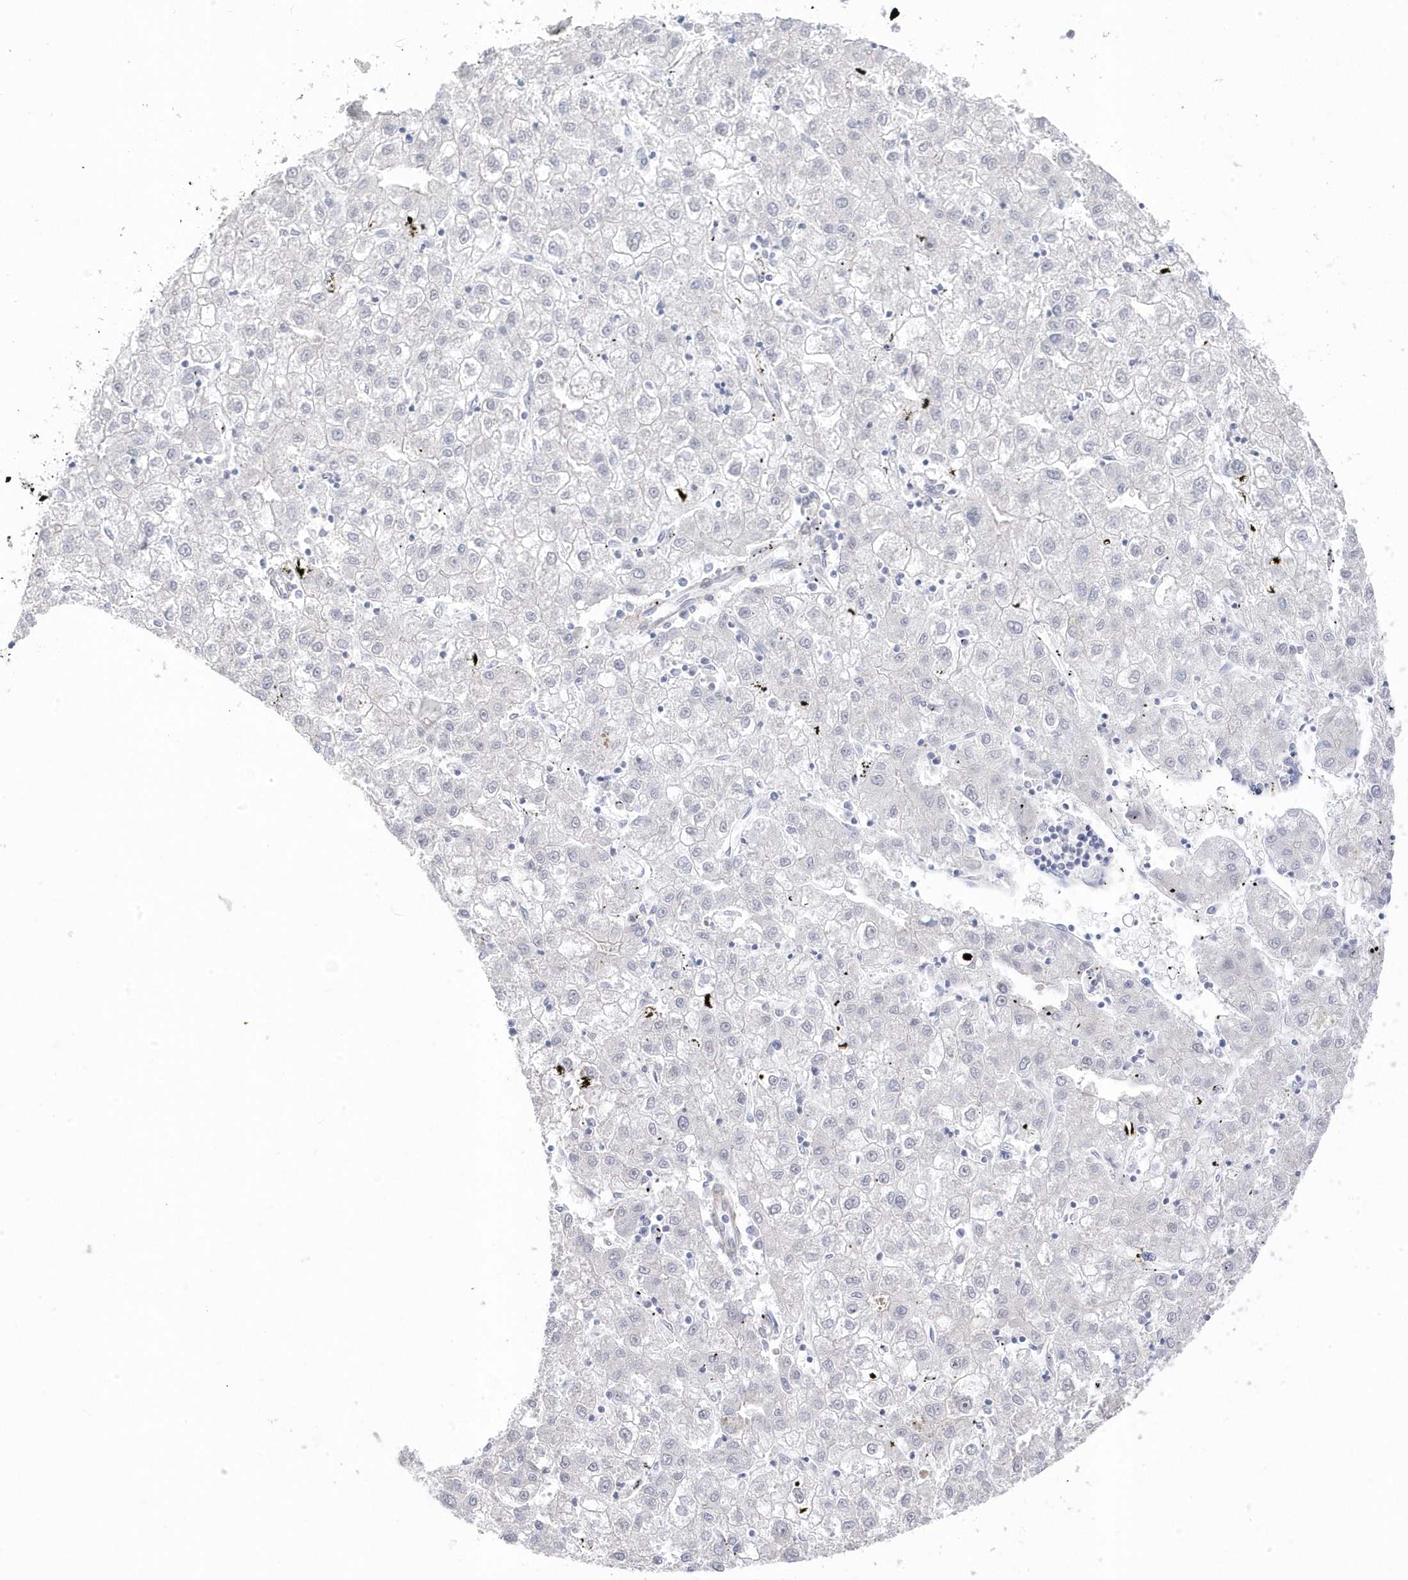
{"staining": {"intensity": "negative", "quantity": "none", "location": "none"}, "tissue": "liver cancer", "cell_type": "Tumor cells", "image_type": "cancer", "snomed": [{"axis": "morphology", "description": "Carcinoma, Hepatocellular, NOS"}, {"axis": "topography", "description": "Liver"}], "caption": "DAB immunohistochemical staining of human liver cancer demonstrates no significant expression in tumor cells.", "gene": "GTPBP6", "patient": {"sex": "male", "age": 72}}